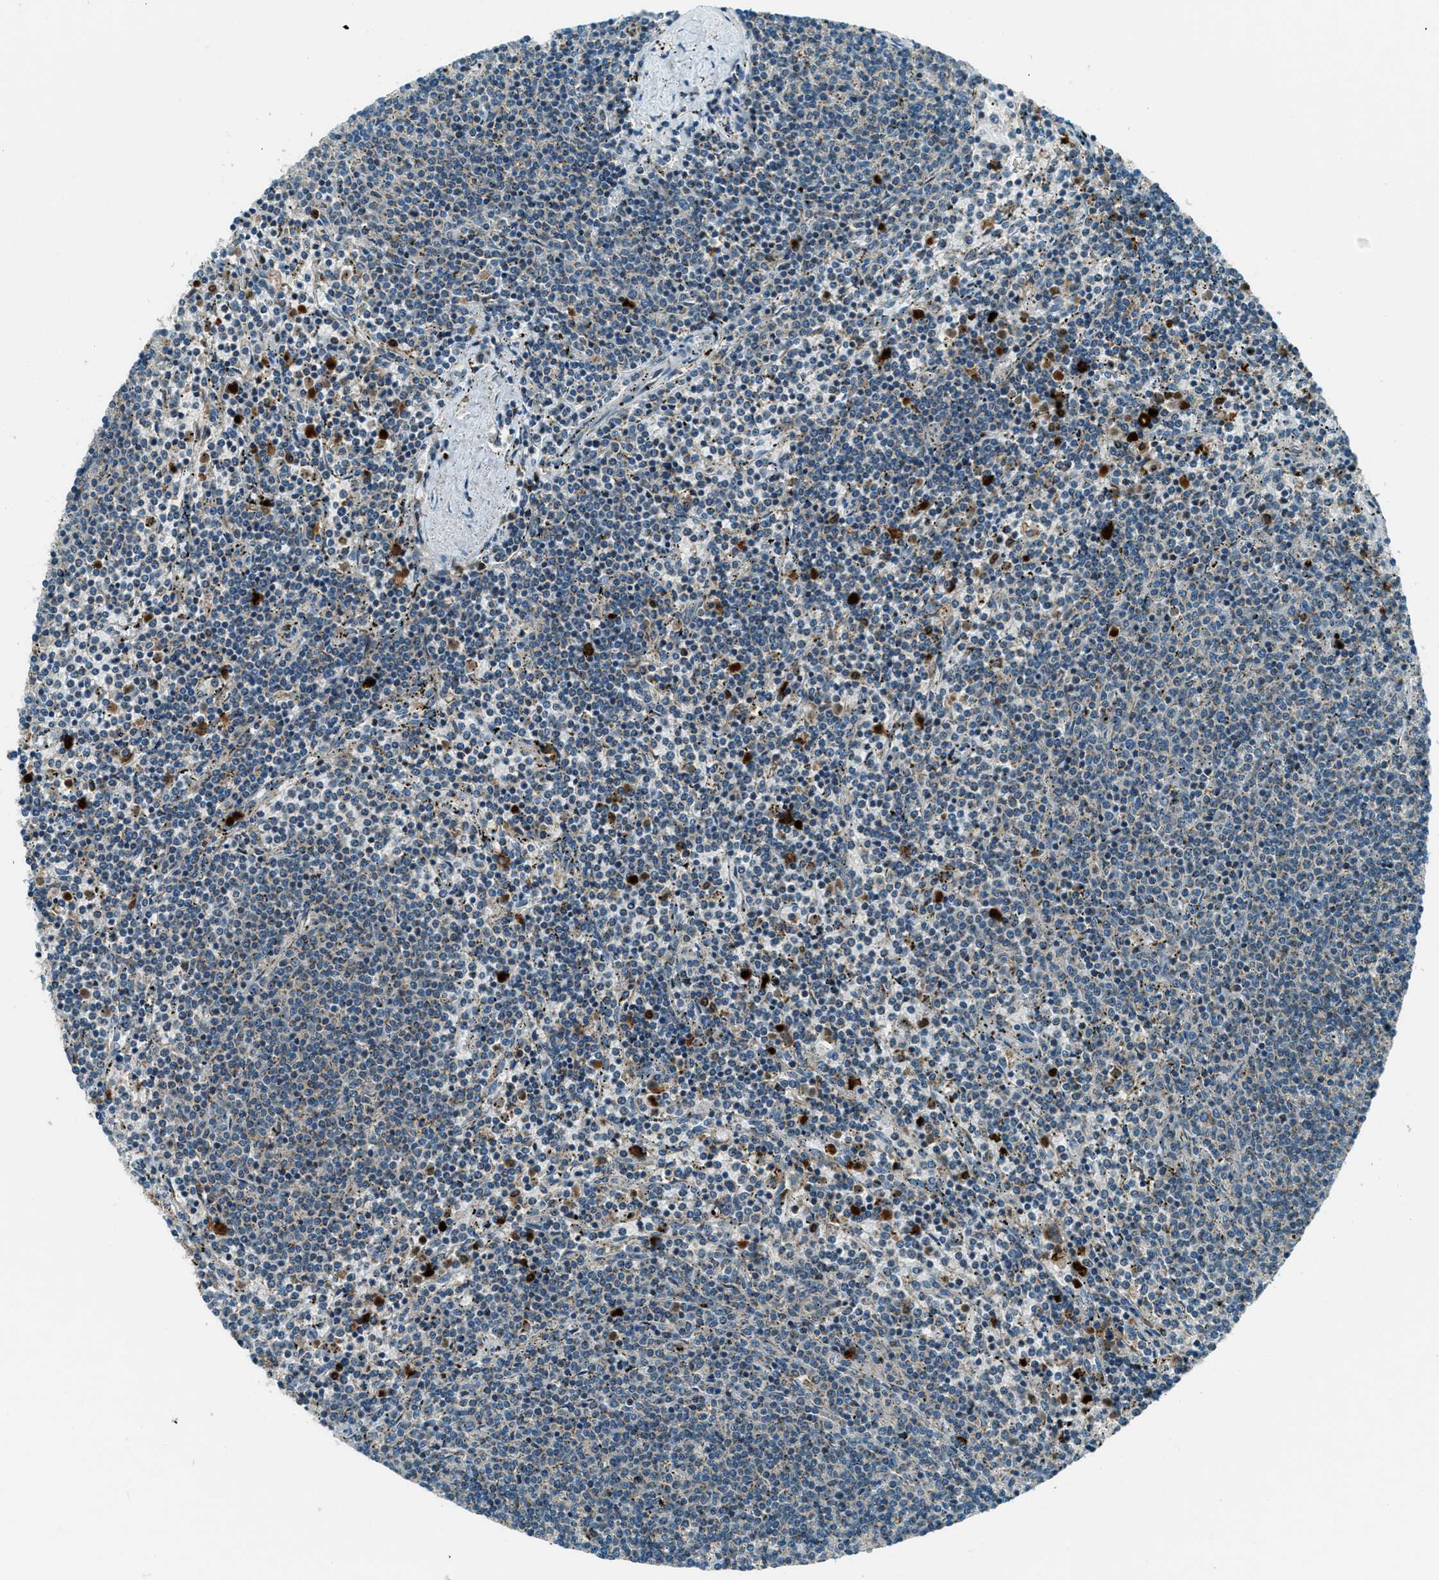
{"staining": {"intensity": "weak", "quantity": "<25%", "location": "cytoplasmic/membranous"}, "tissue": "lymphoma", "cell_type": "Tumor cells", "image_type": "cancer", "snomed": [{"axis": "morphology", "description": "Malignant lymphoma, non-Hodgkin's type, Low grade"}, {"axis": "topography", "description": "Spleen"}], "caption": "Immunohistochemistry (IHC) histopathology image of human malignant lymphoma, non-Hodgkin's type (low-grade) stained for a protein (brown), which exhibits no positivity in tumor cells.", "gene": "FAR1", "patient": {"sex": "female", "age": 50}}